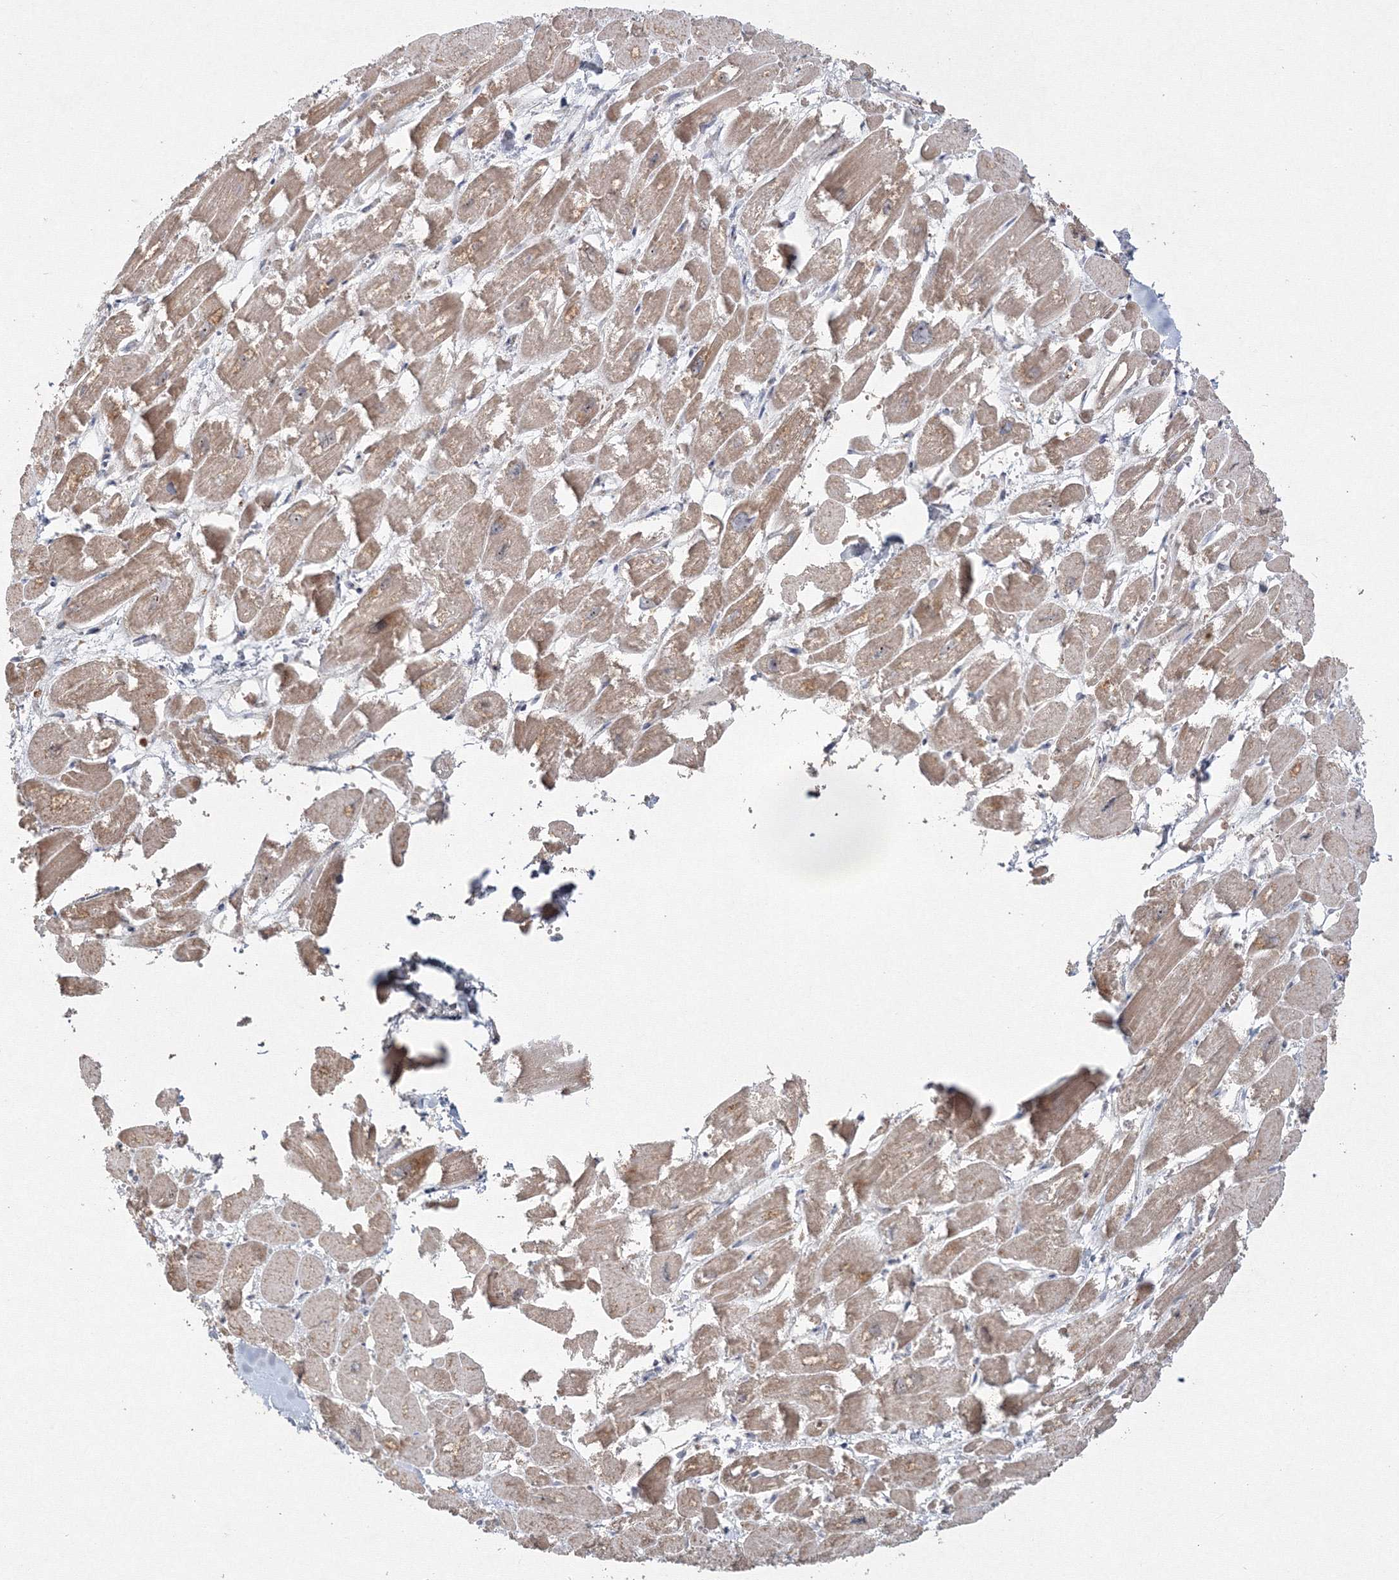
{"staining": {"intensity": "moderate", "quantity": ">75%", "location": "cytoplasmic/membranous"}, "tissue": "heart muscle", "cell_type": "Cardiomyocytes", "image_type": "normal", "snomed": [{"axis": "morphology", "description": "Normal tissue, NOS"}, {"axis": "topography", "description": "Heart"}], "caption": "Cardiomyocytes demonstrate medium levels of moderate cytoplasmic/membranous expression in approximately >75% of cells in benign human heart muscle. Nuclei are stained in blue.", "gene": "WDR49", "patient": {"sex": "male", "age": 54}}